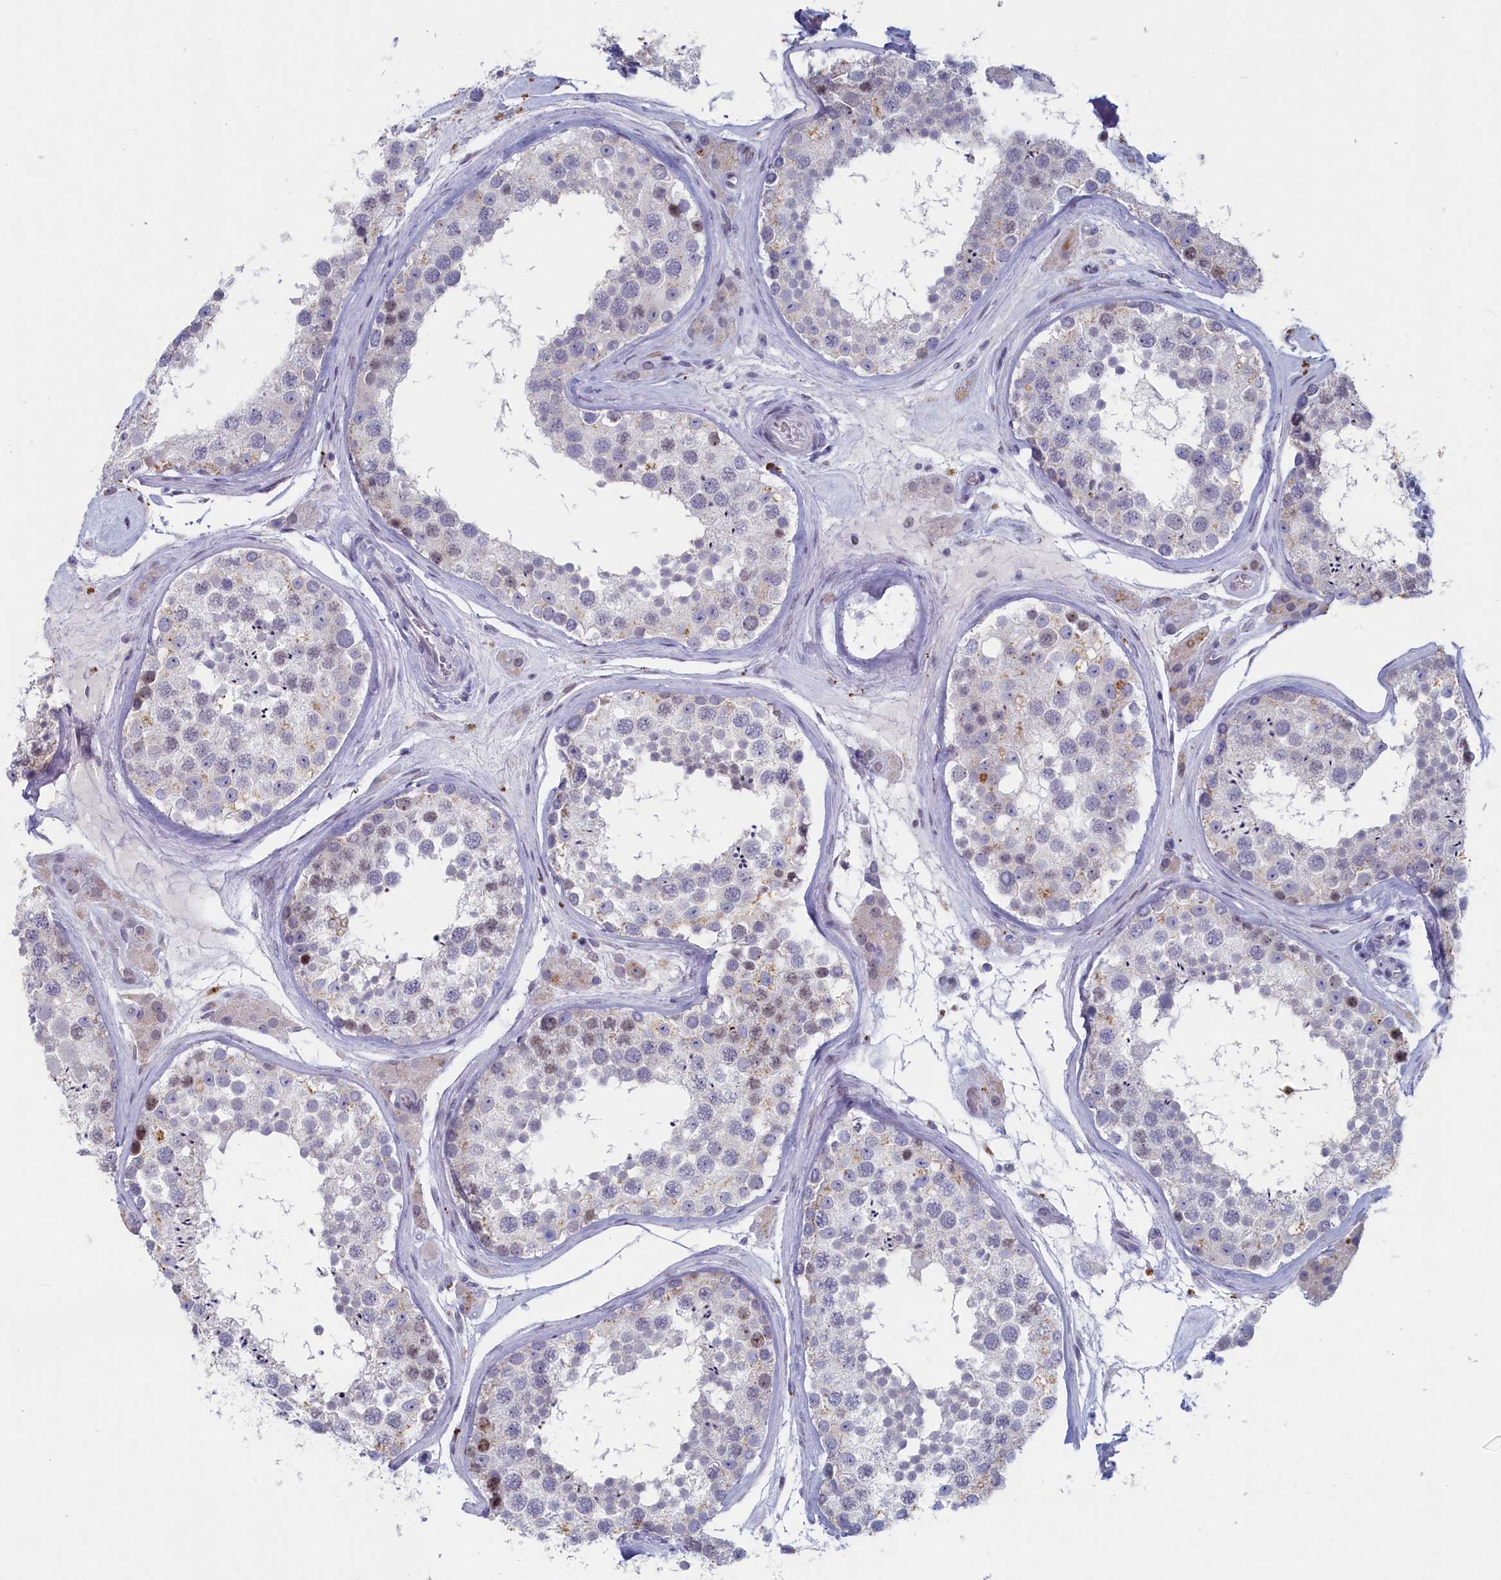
{"staining": {"intensity": "moderate", "quantity": "<25%", "location": "nuclear"}, "tissue": "testis", "cell_type": "Cells in seminiferous ducts", "image_type": "normal", "snomed": [{"axis": "morphology", "description": "Normal tissue, NOS"}, {"axis": "topography", "description": "Testis"}], "caption": "Immunohistochemistry (DAB) staining of benign testis demonstrates moderate nuclear protein positivity in about <25% of cells in seminiferous ducts.", "gene": "WDR76", "patient": {"sex": "male", "age": 46}}